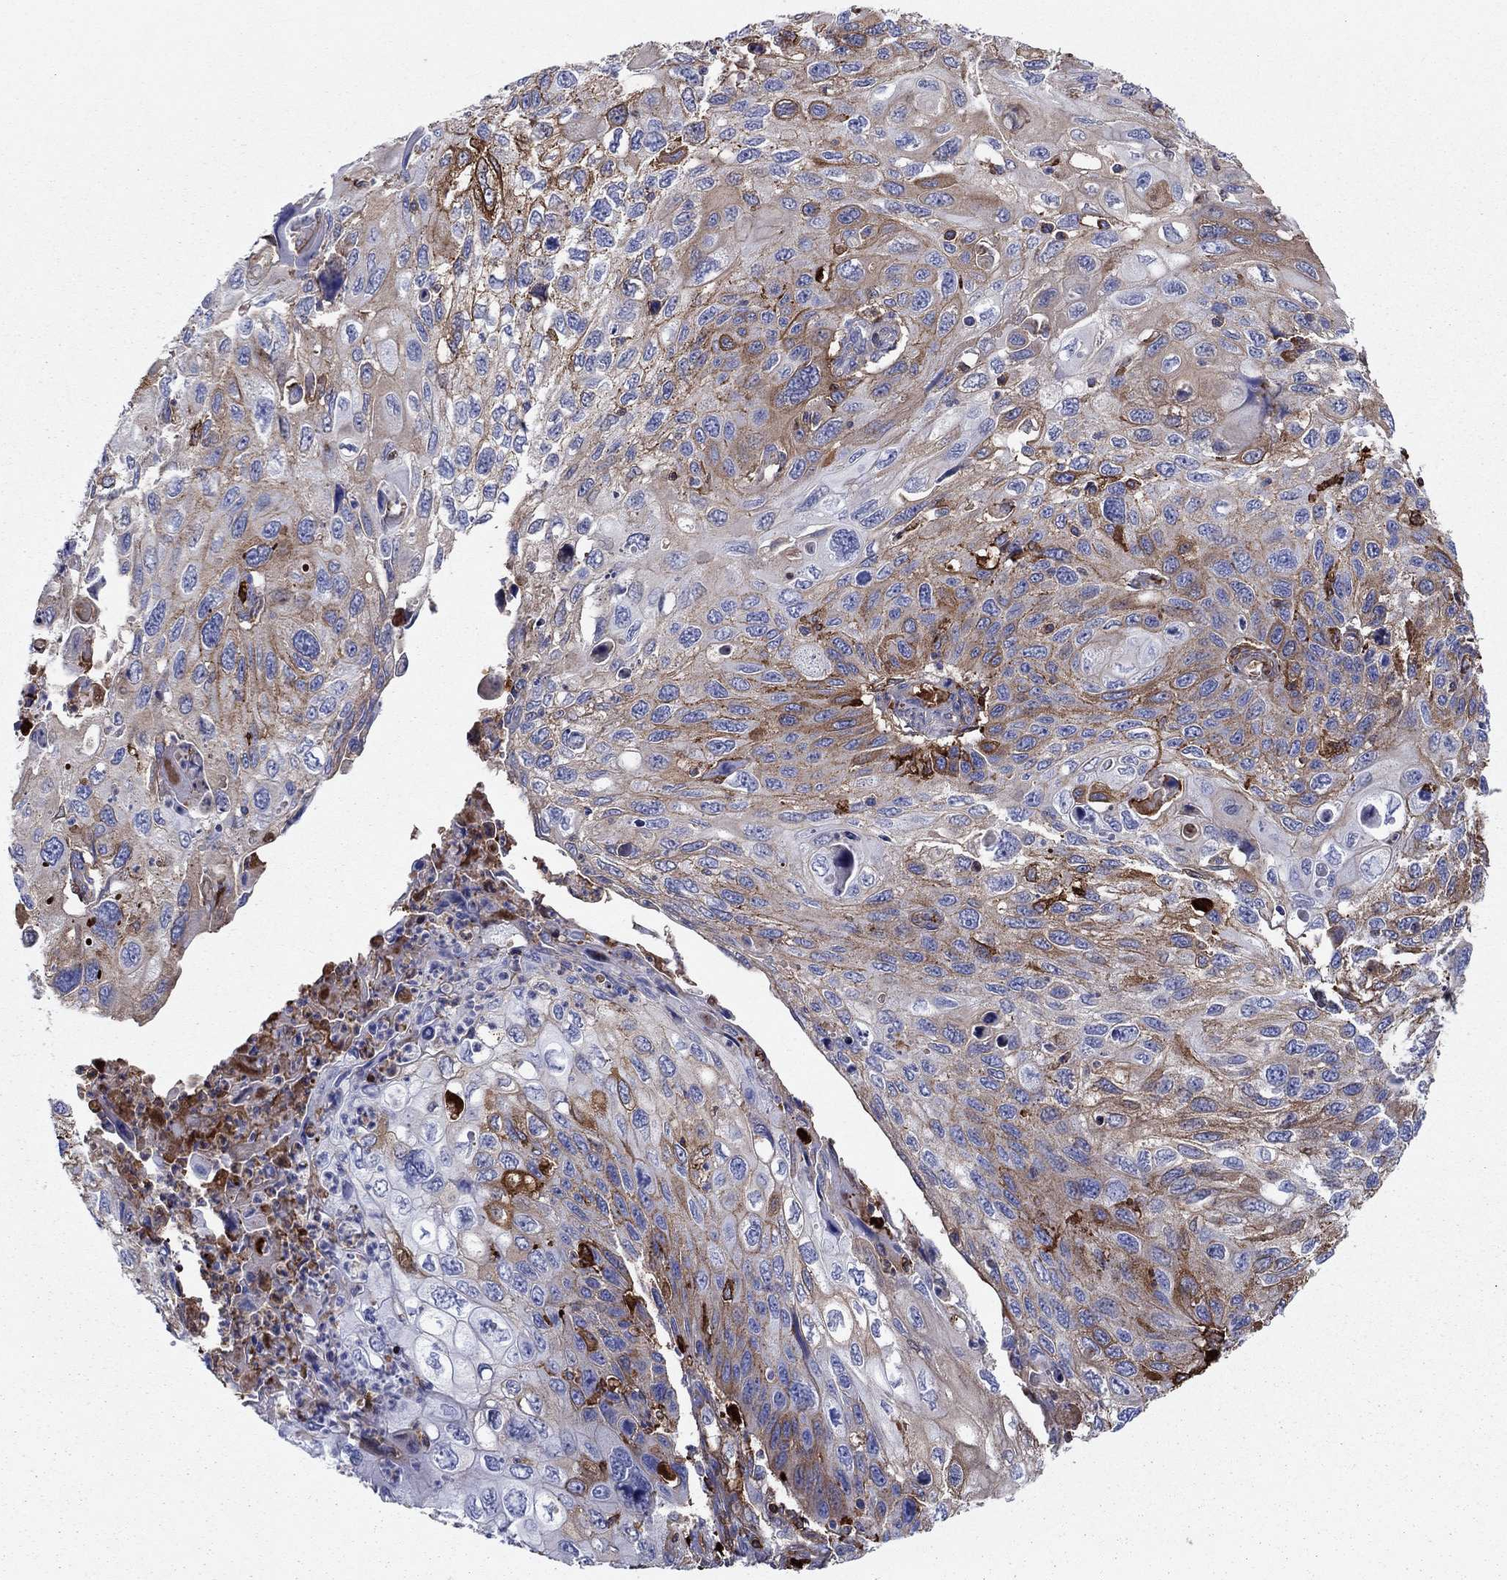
{"staining": {"intensity": "moderate", "quantity": "25%-75%", "location": "cytoplasmic/membranous"}, "tissue": "cervical cancer", "cell_type": "Tumor cells", "image_type": "cancer", "snomed": [{"axis": "morphology", "description": "Squamous cell carcinoma, NOS"}, {"axis": "topography", "description": "Cervix"}], "caption": "Cervical cancer was stained to show a protein in brown. There is medium levels of moderate cytoplasmic/membranous expression in approximately 25%-75% of tumor cells.", "gene": "HPX", "patient": {"sex": "female", "age": 70}}